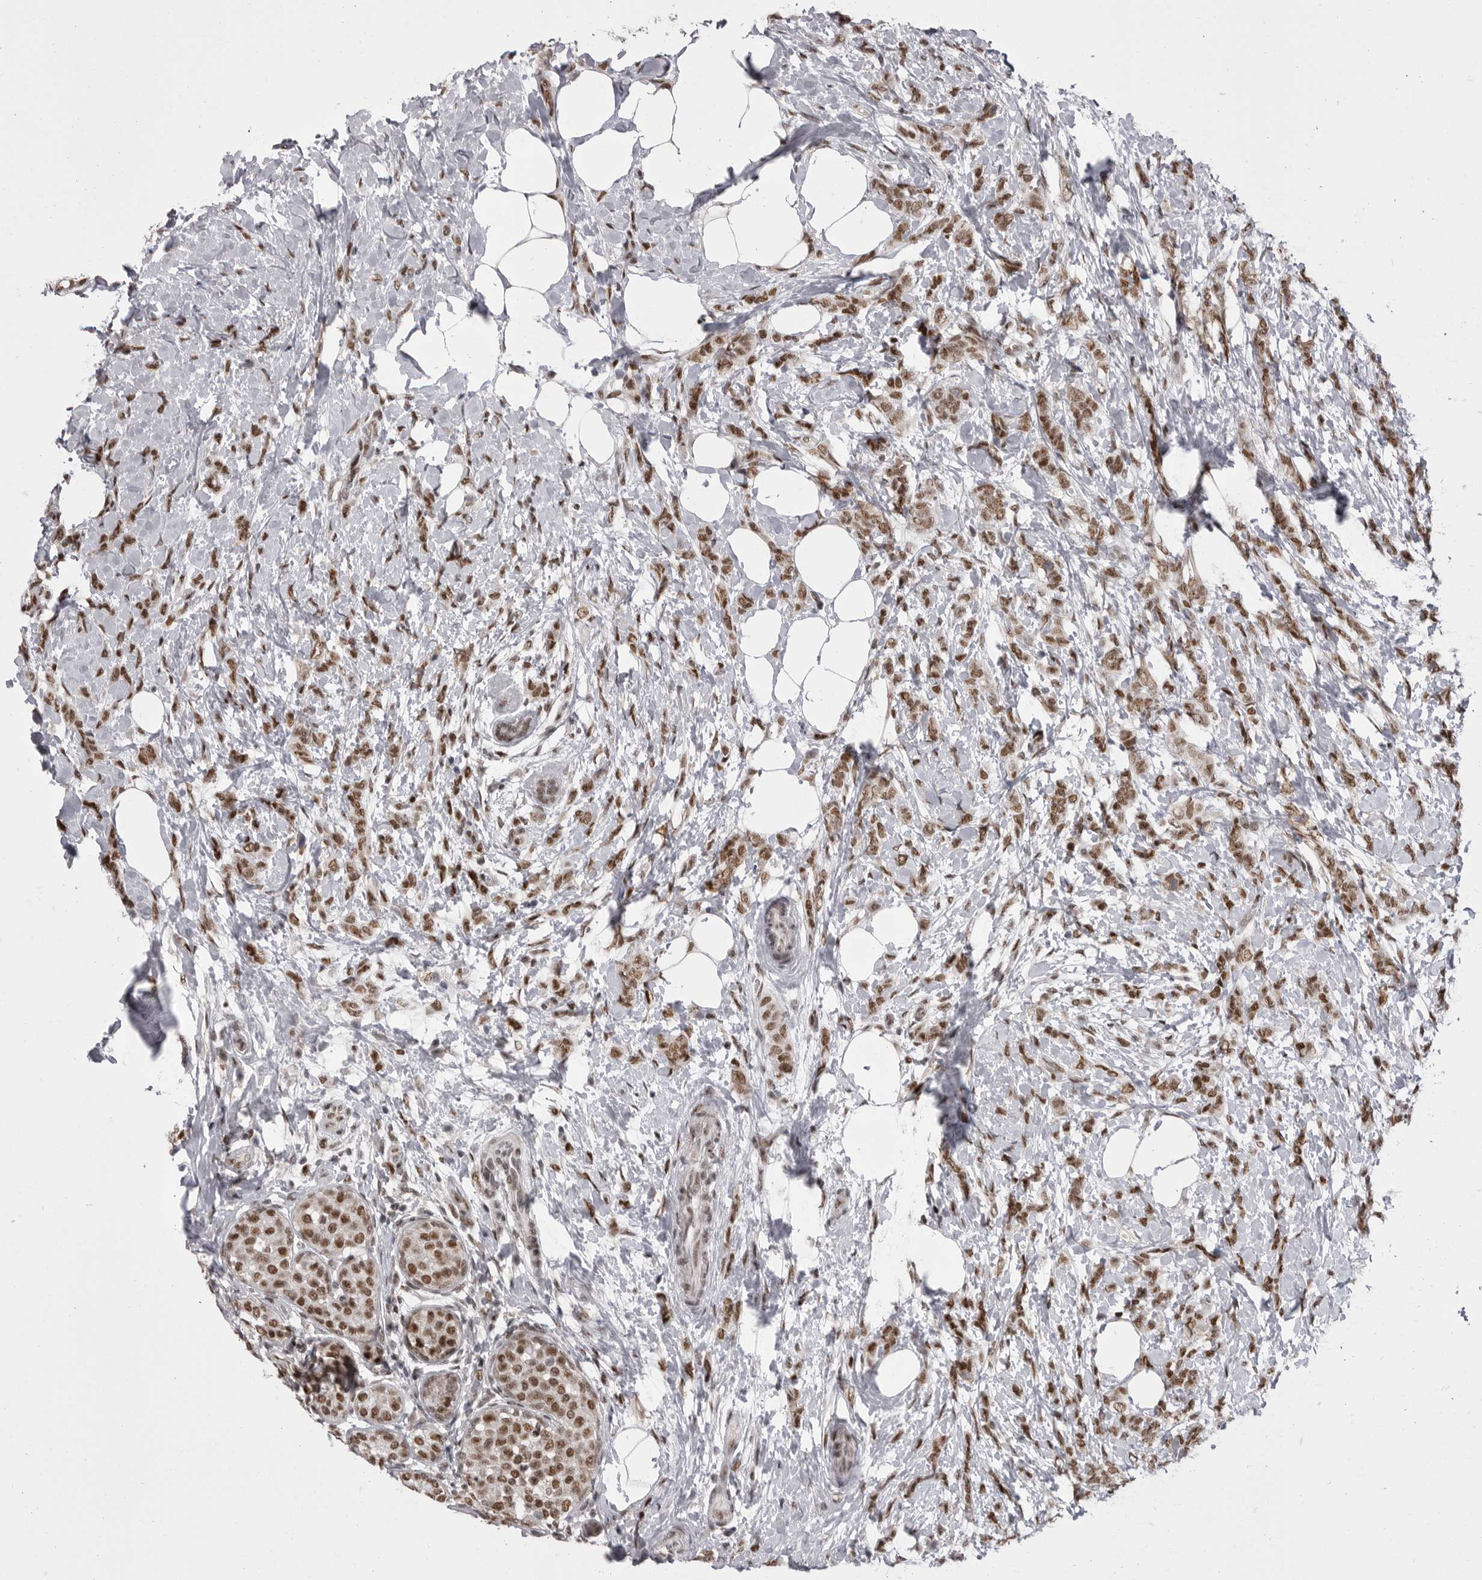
{"staining": {"intensity": "moderate", "quantity": ">75%", "location": "nuclear"}, "tissue": "breast cancer", "cell_type": "Tumor cells", "image_type": "cancer", "snomed": [{"axis": "morphology", "description": "Lobular carcinoma, in situ"}, {"axis": "morphology", "description": "Lobular carcinoma"}, {"axis": "topography", "description": "Breast"}], "caption": "Approximately >75% of tumor cells in breast lobular carcinoma display moderate nuclear protein staining as visualized by brown immunohistochemical staining.", "gene": "MEPCE", "patient": {"sex": "female", "age": 41}}